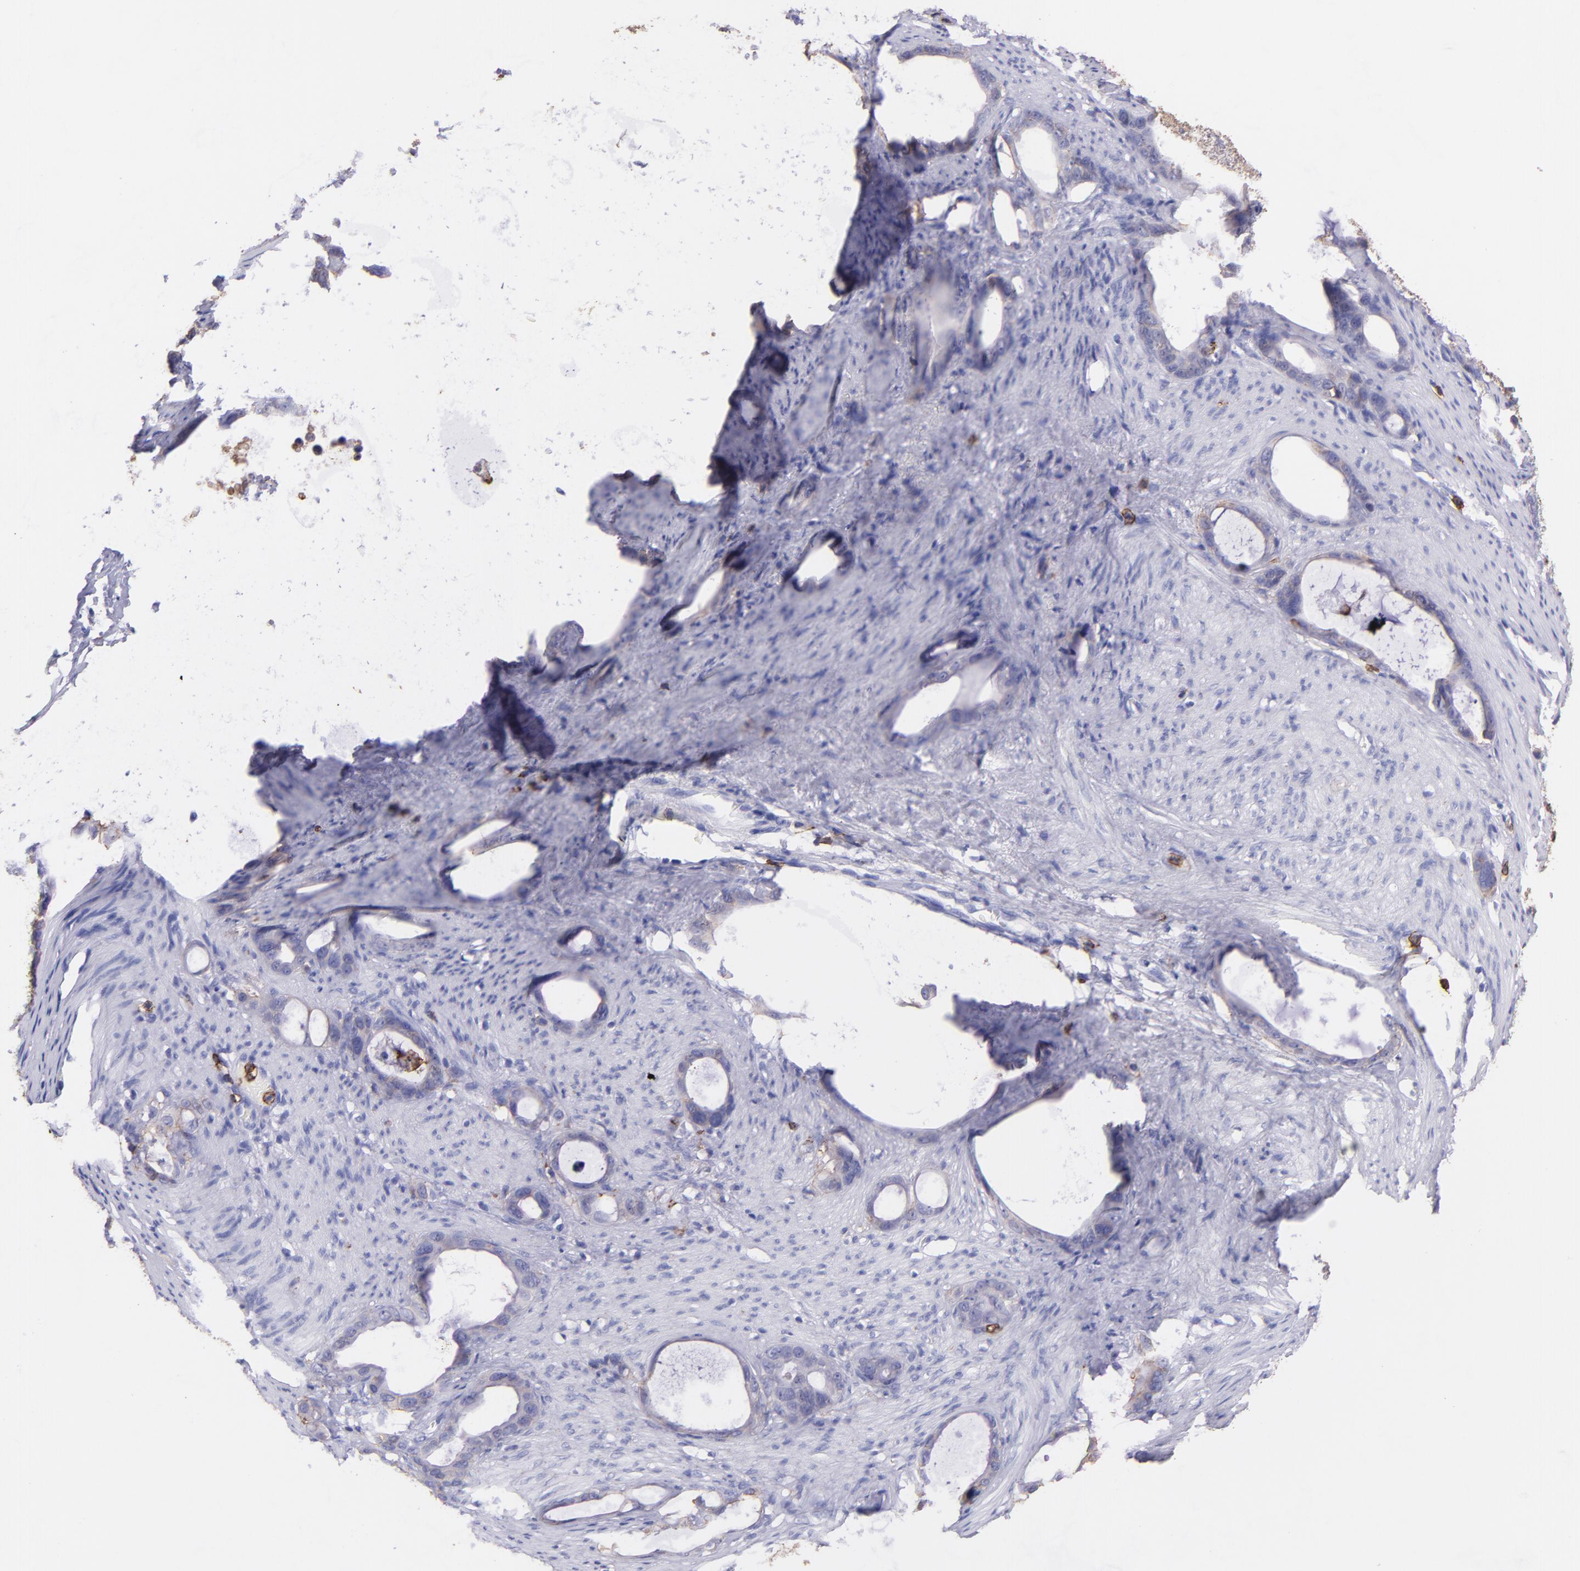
{"staining": {"intensity": "negative", "quantity": "none", "location": "none"}, "tissue": "stomach cancer", "cell_type": "Tumor cells", "image_type": "cancer", "snomed": [{"axis": "morphology", "description": "Adenocarcinoma, NOS"}, {"axis": "topography", "description": "Stomach"}], "caption": "Immunohistochemistry image of neoplastic tissue: adenocarcinoma (stomach) stained with DAB (3,3'-diaminobenzidine) exhibits no significant protein staining in tumor cells. (DAB (3,3'-diaminobenzidine) immunohistochemistry, high magnification).", "gene": "SPN", "patient": {"sex": "female", "age": 75}}